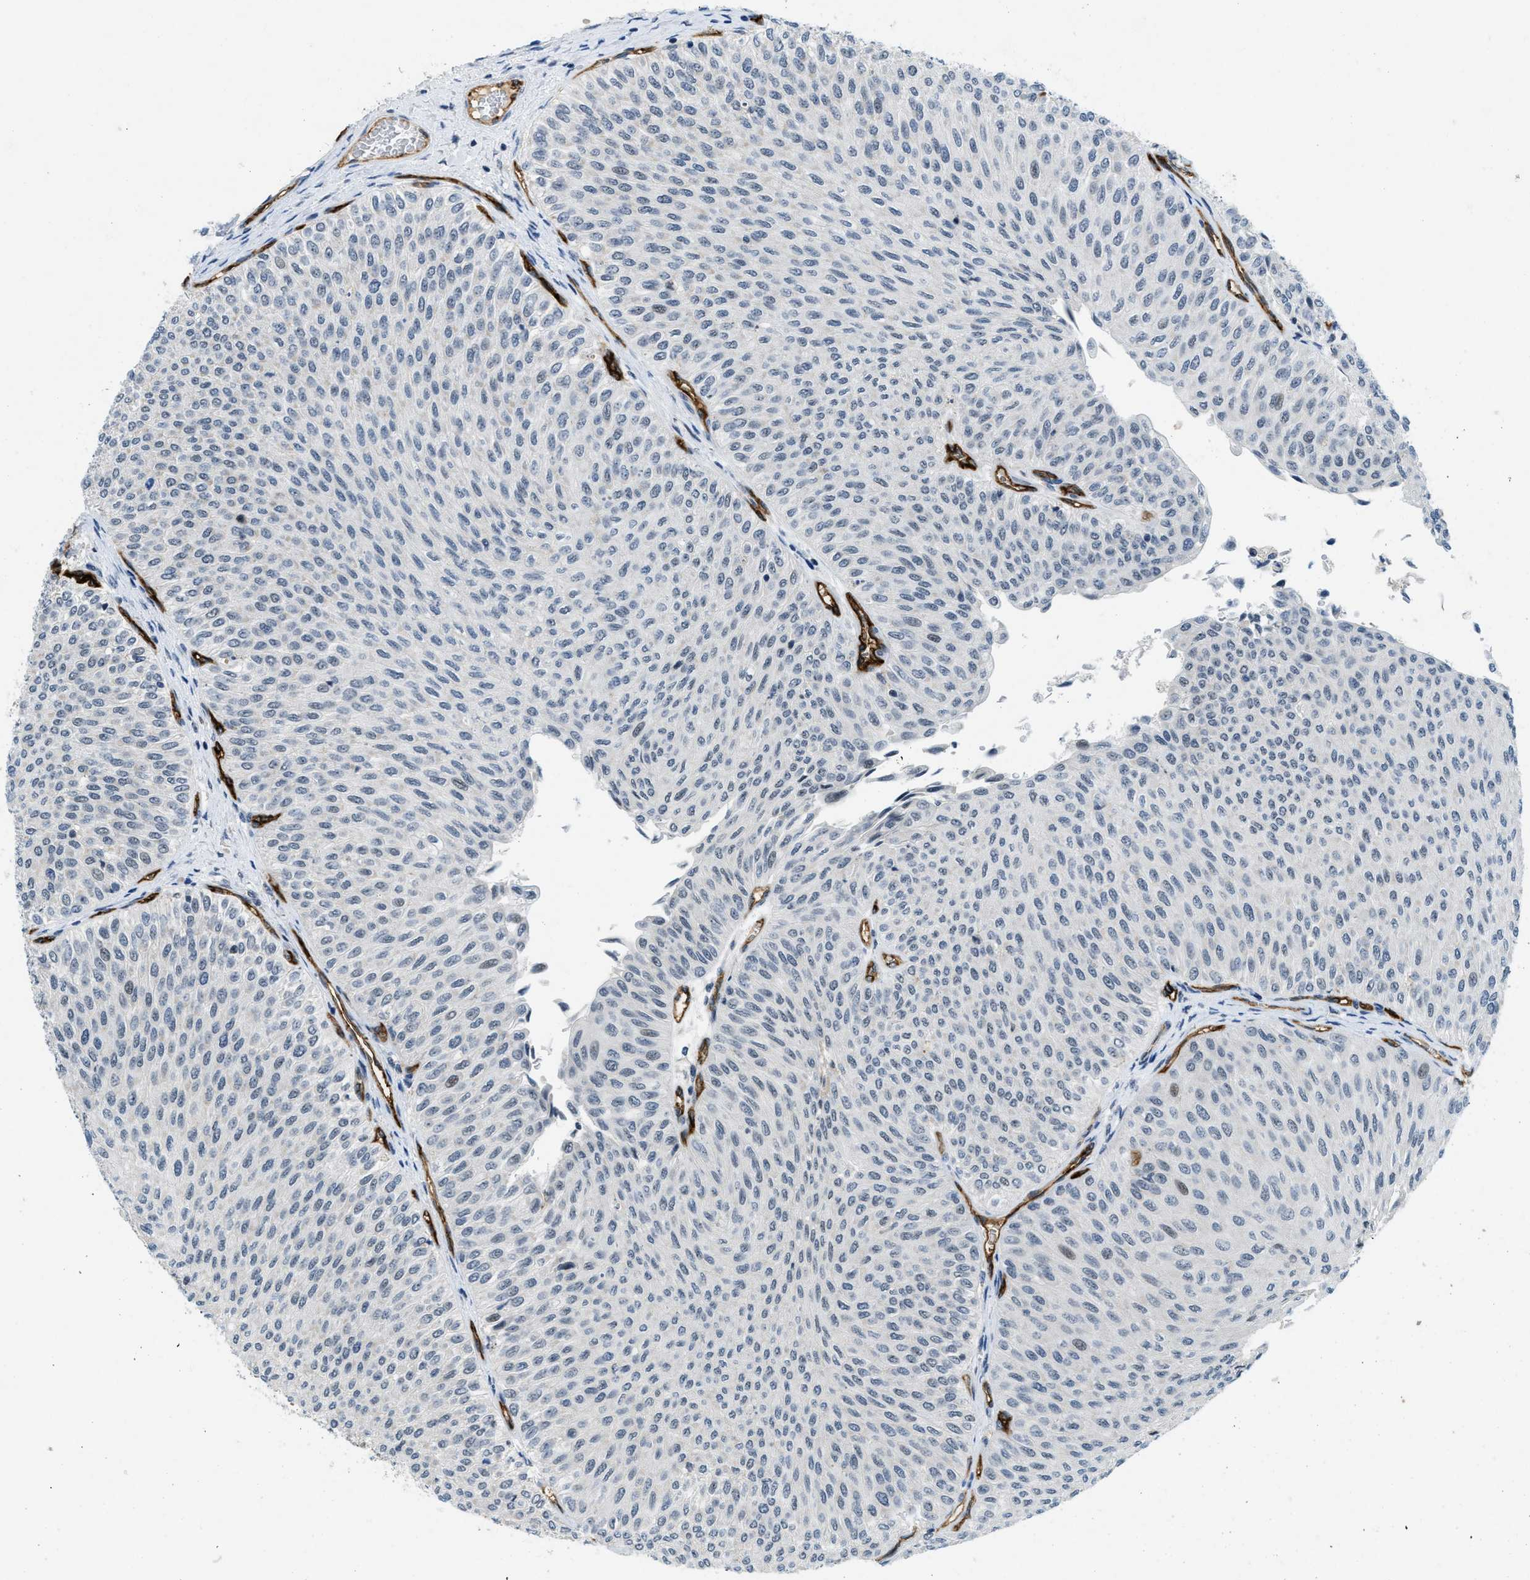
{"staining": {"intensity": "negative", "quantity": "none", "location": "none"}, "tissue": "urothelial cancer", "cell_type": "Tumor cells", "image_type": "cancer", "snomed": [{"axis": "morphology", "description": "Urothelial carcinoma, Low grade"}, {"axis": "topography", "description": "Urinary bladder"}], "caption": "An image of urothelial cancer stained for a protein reveals no brown staining in tumor cells.", "gene": "SLCO2A1", "patient": {"sex": "male", "age": 78}}